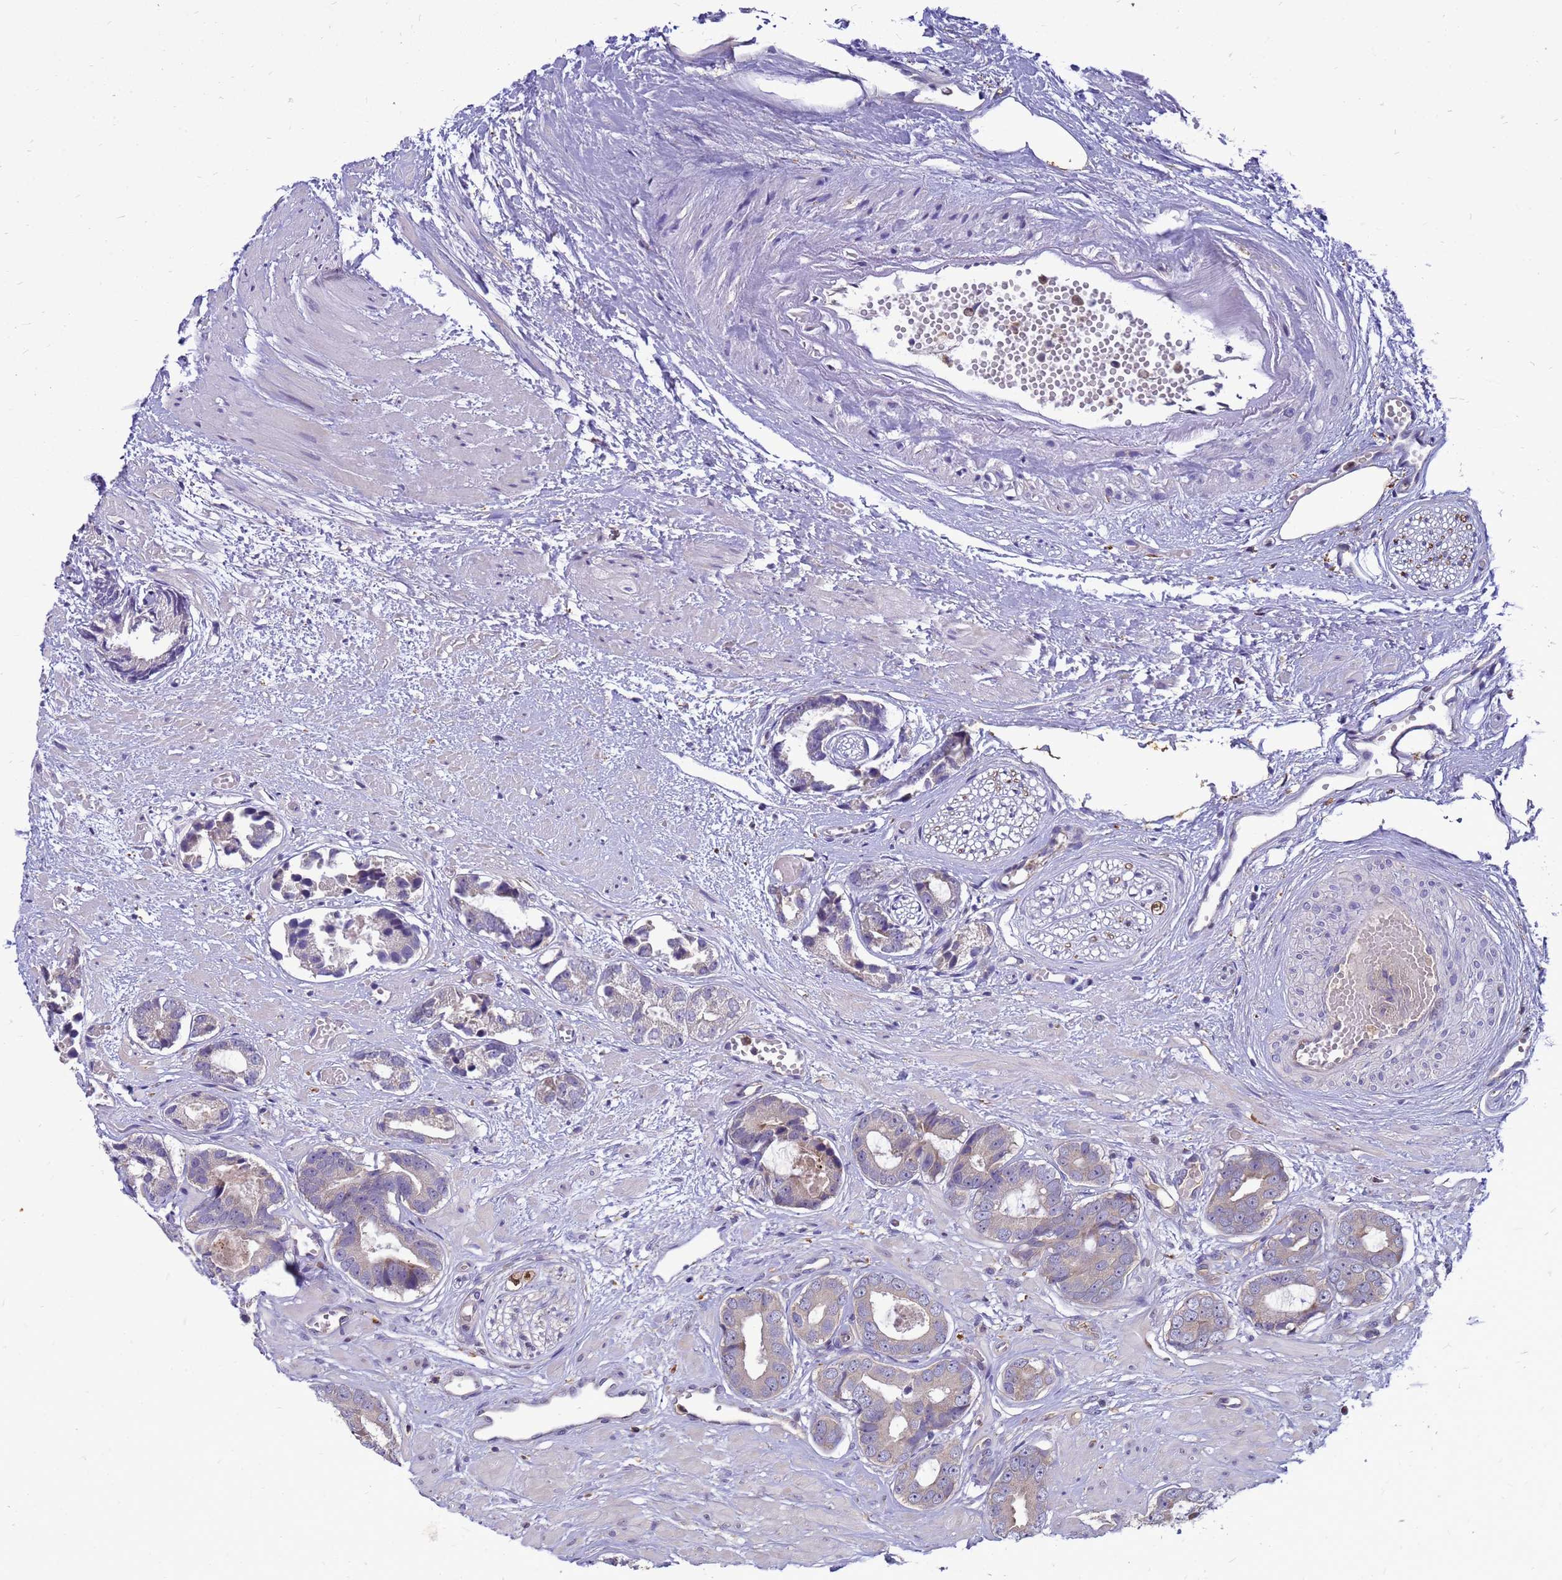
{"staining": {"intensity": "weak", "quantity": "<25%", "location": "cytoplasmic/membranous"}, "tissue": "prostate cancer", "cell_type": "Tumor cells", "image_type": "cancer", "snomed": [{"axis": "morphology", "description": "Adenocarcinoma, Low grade"}, {"axis": "topography", "description": "Prostate"}], "caption": "High power microscopy micrograph of an immunohistochemistry (IHC) photomicrograph of prostate cancer, revealing no significant staining in tumor cells. The staining was performed using DAB to visualize the protein expression in brown, while the nuclei were stained in blue with hematoxylin (Magnification: 20x).", "gene": "RNF215", "patient": {"sex": "male", "age": 64}}